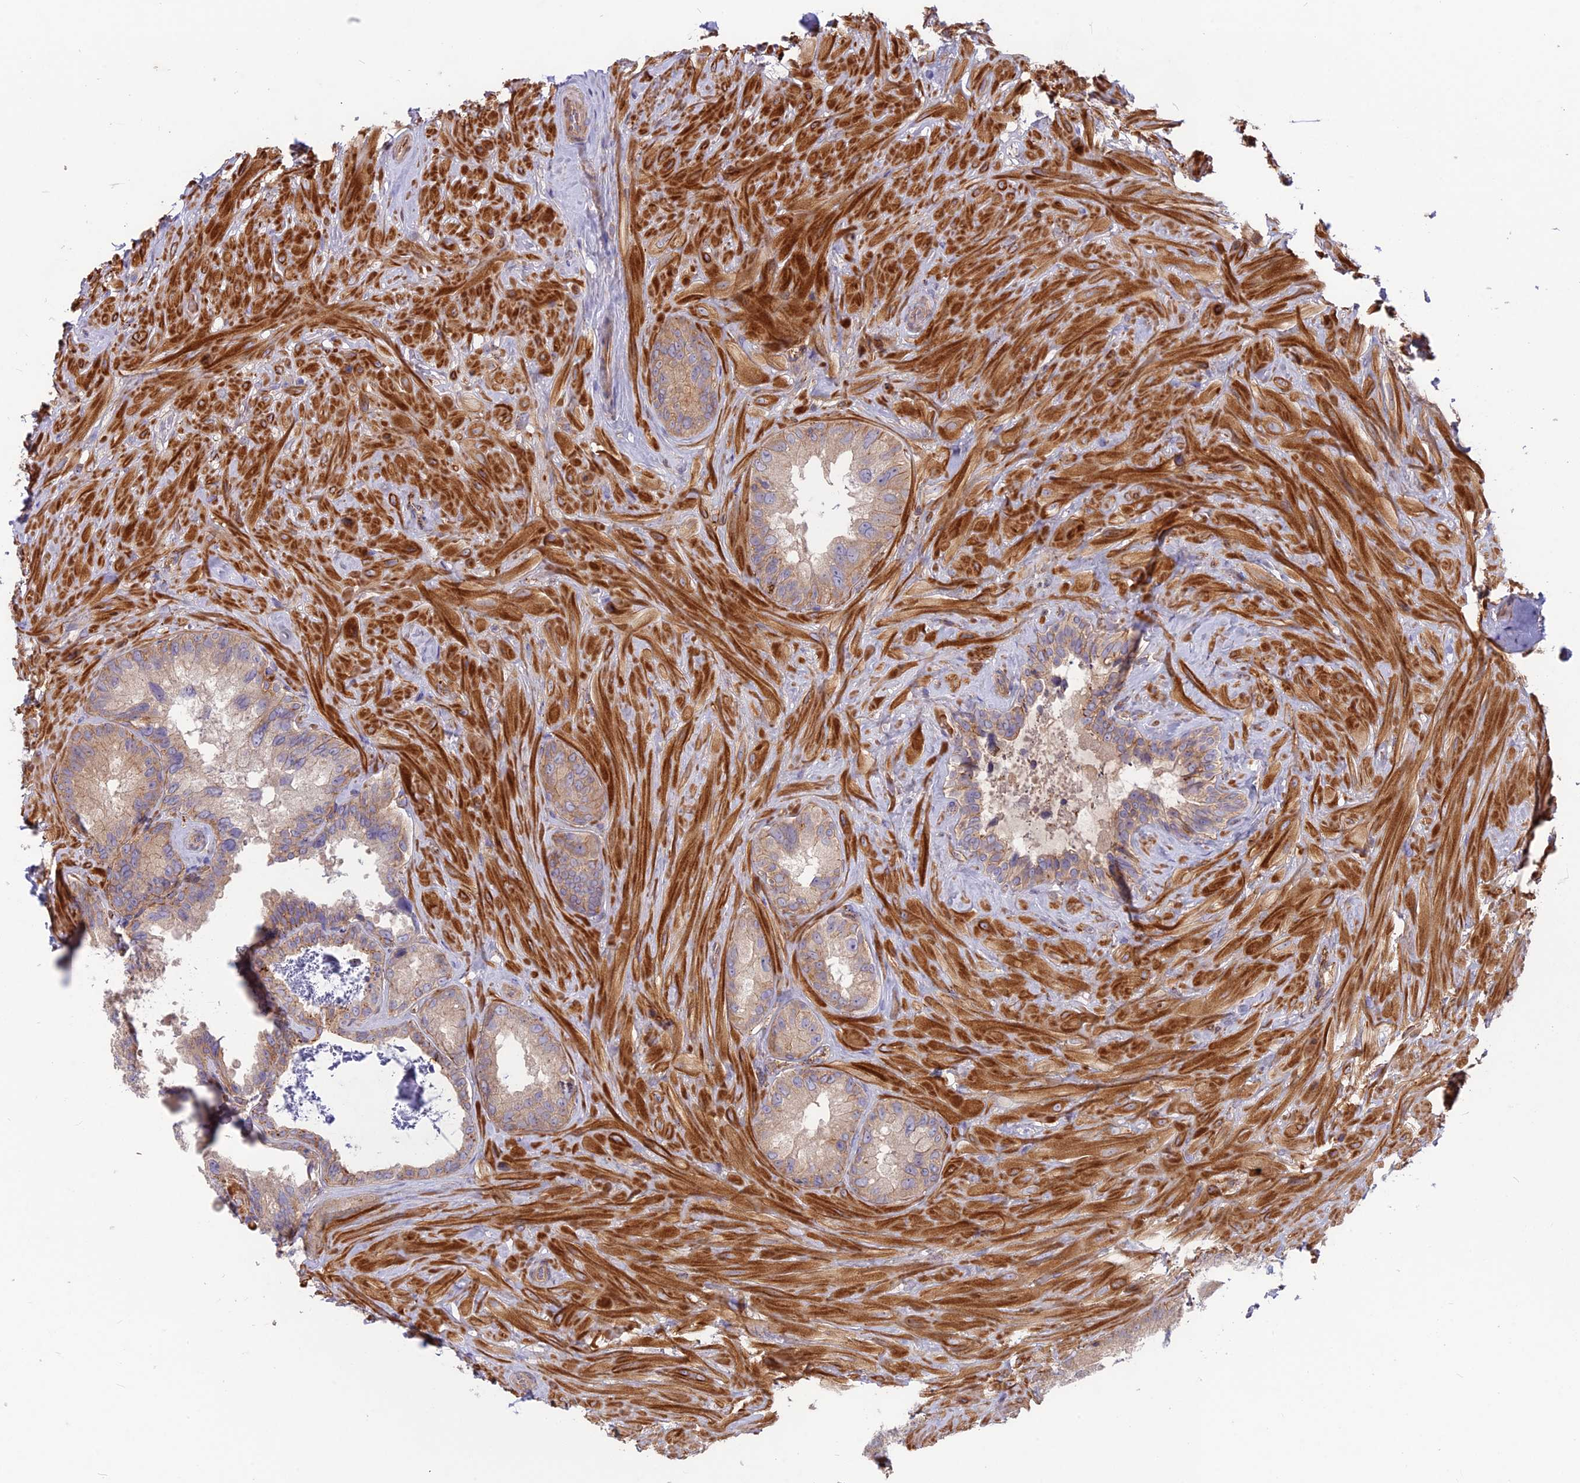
{"staining": {"intensity": "moderate", "quantity": "<25%", "location": "cytoplasmic/membranous"}, "tissue": "seminal vesicle", "cell_type": "Glandular cells", "image_type": "normal", "snomed": [{"axis": "morphology", "description": "Normal tissue, NOS"}, {"axis": "topography", "description": "Seminal veicle"}, {"axis": "topography", "description": "Peripheral nerve tissue"}], "caption": "Normal seminal vesicle shows moderate cytoplasmic/membranous staining in approximately <25% of glandular cells, visualized by immunohistochemistry.", "gene": "CPNE7", "patient": {"sex": "male", "age": 67}}